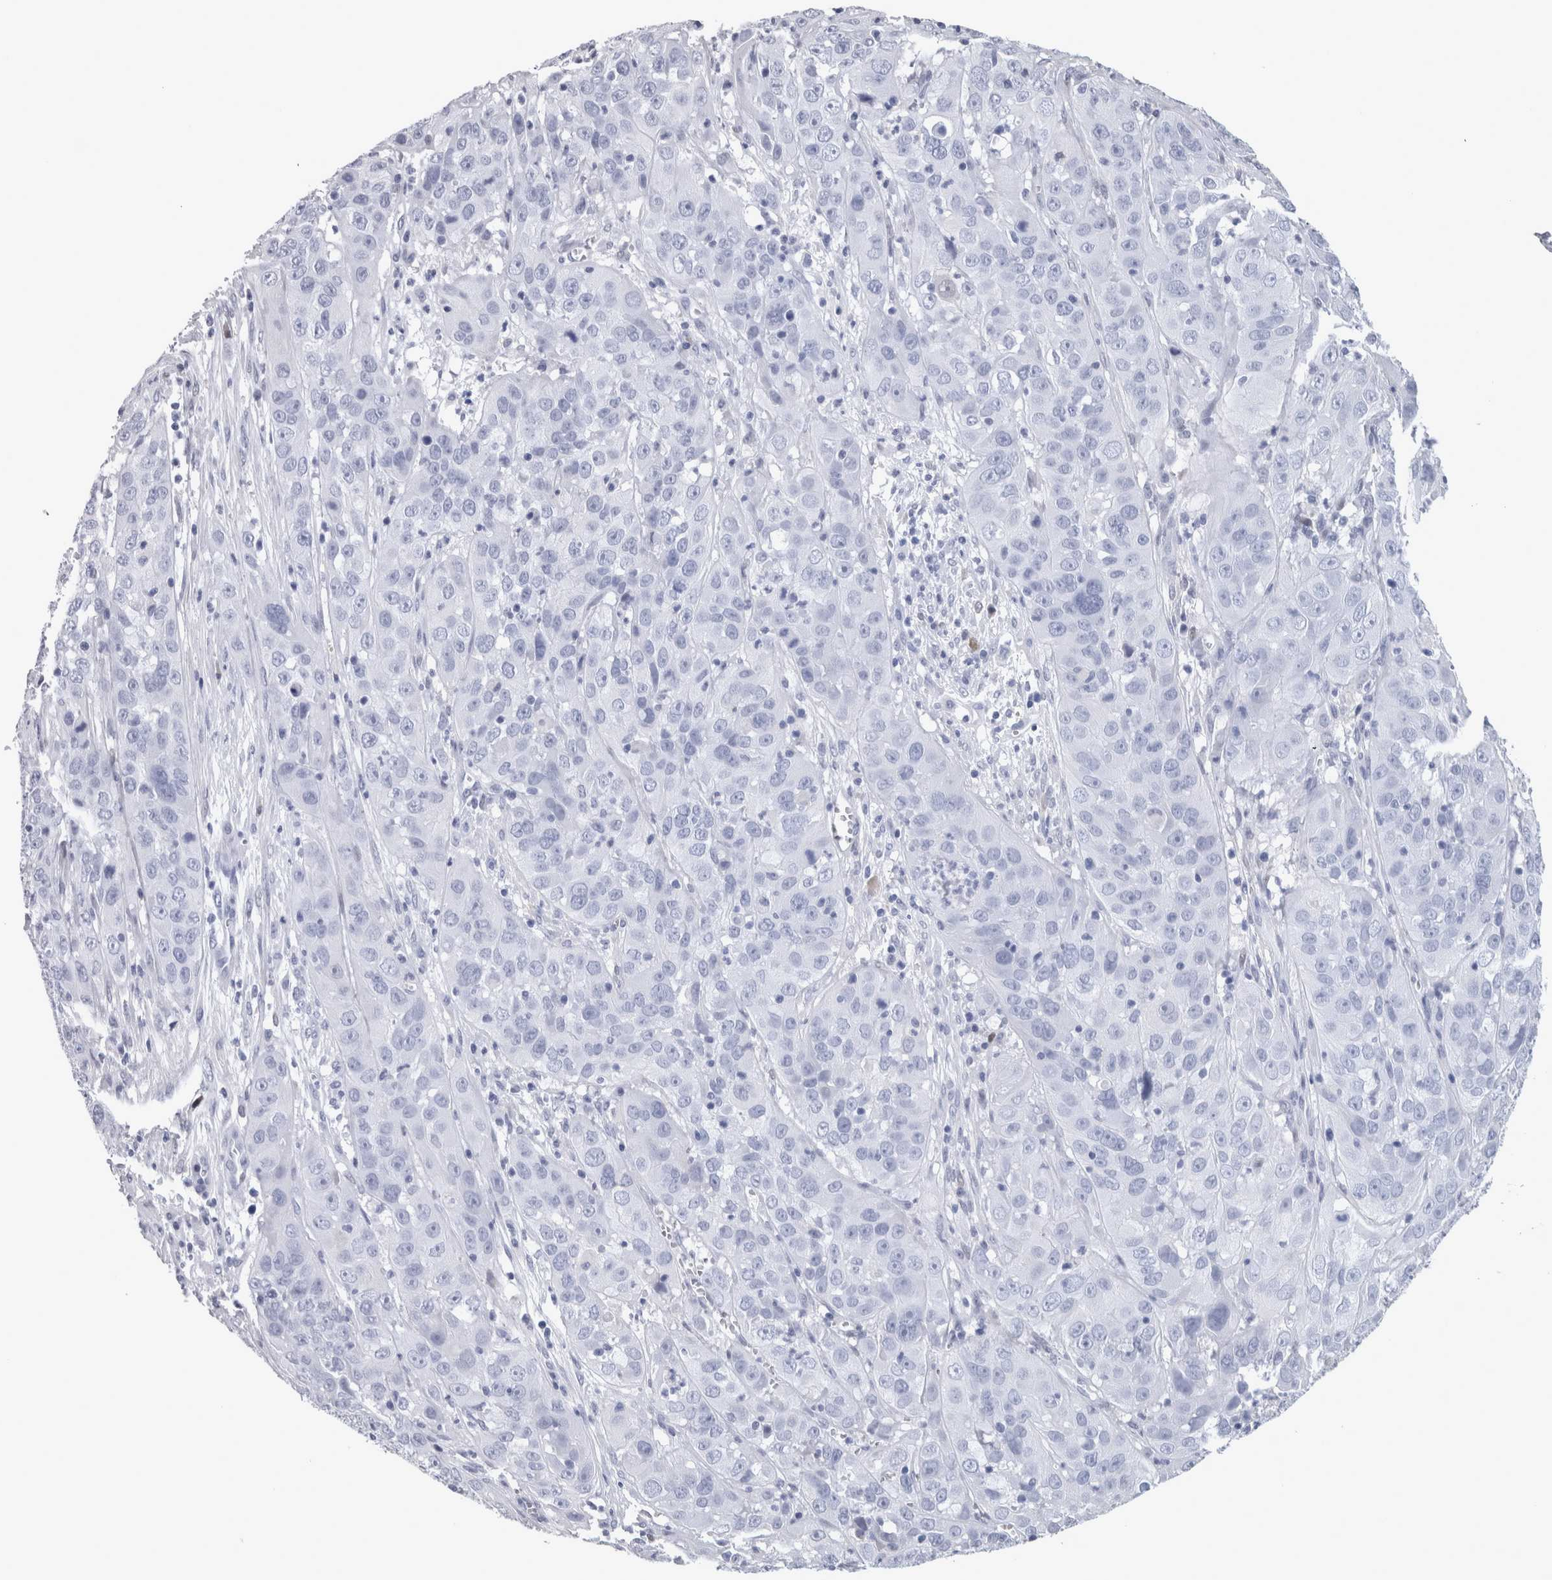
{"staining": {"intensity": "negative", "quantity": "none", "location": "none"}, "tissue": "cervical cancer", "cell_type": "Tumor cells", "image_type": "cancer", "snomed": [{"axis": "morphology", "description": "Squamous cell carcinoma, NOS"}, {"axis": "topography", "description": "Cervix"}], "caption": "Immunohistochemistry image of neoplastic tissue: human squamous cell carcinoma (cervical) stained with DAB (3,3'-diaminobenzidine) exhibits no significant protein expression in tumor cells. (Stains: DAB (3,3'-diaminobenzidine) immunohistochemistry with hematoxylin counter stain, Microscopy: brightfield microscopy at high magnification).", "gene": "CA8", "patient": {"sex": "female", "age": 32}}